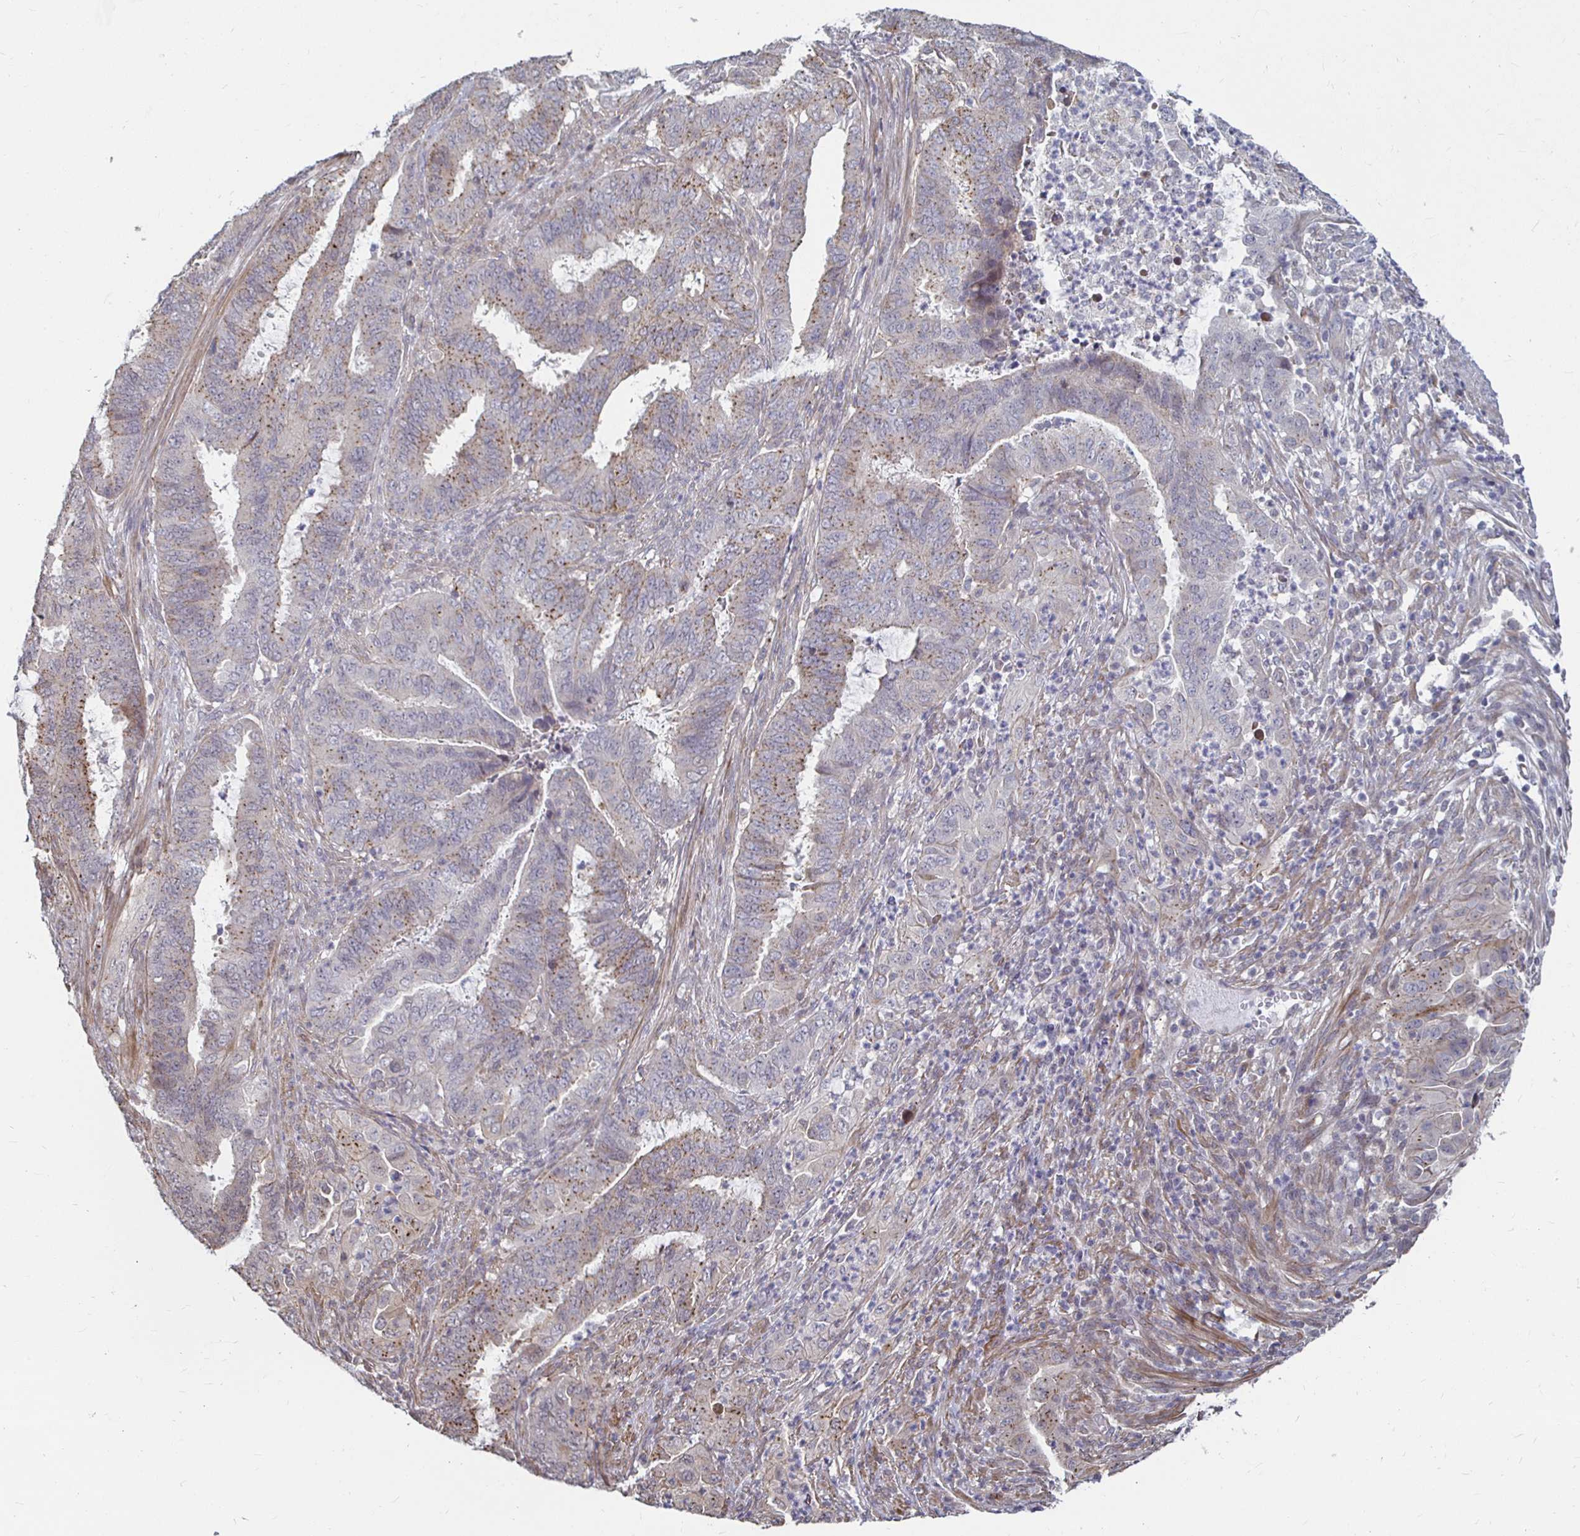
{"staining": {"intensity": "moderate", "quantity": "<25%", "location": "cytoplasmic/membranous"}, "tissue": "endometrial cancer", "cell_type": "Tumor cells", "image_type": "cancer", "snomed": [{"axis": "morphology", "description": "Adenocarcinoma, NOS"}, {"axis": "topography", "description": "Endometrium"}], "caption": "Endometrial cancer (adenocarcinoma) tissue shows moderate cytoplasmic/membranous expression in about <25% of tumor cells", "gene": "CAPN11", "patient": {"sex": "female", "age": 51}}